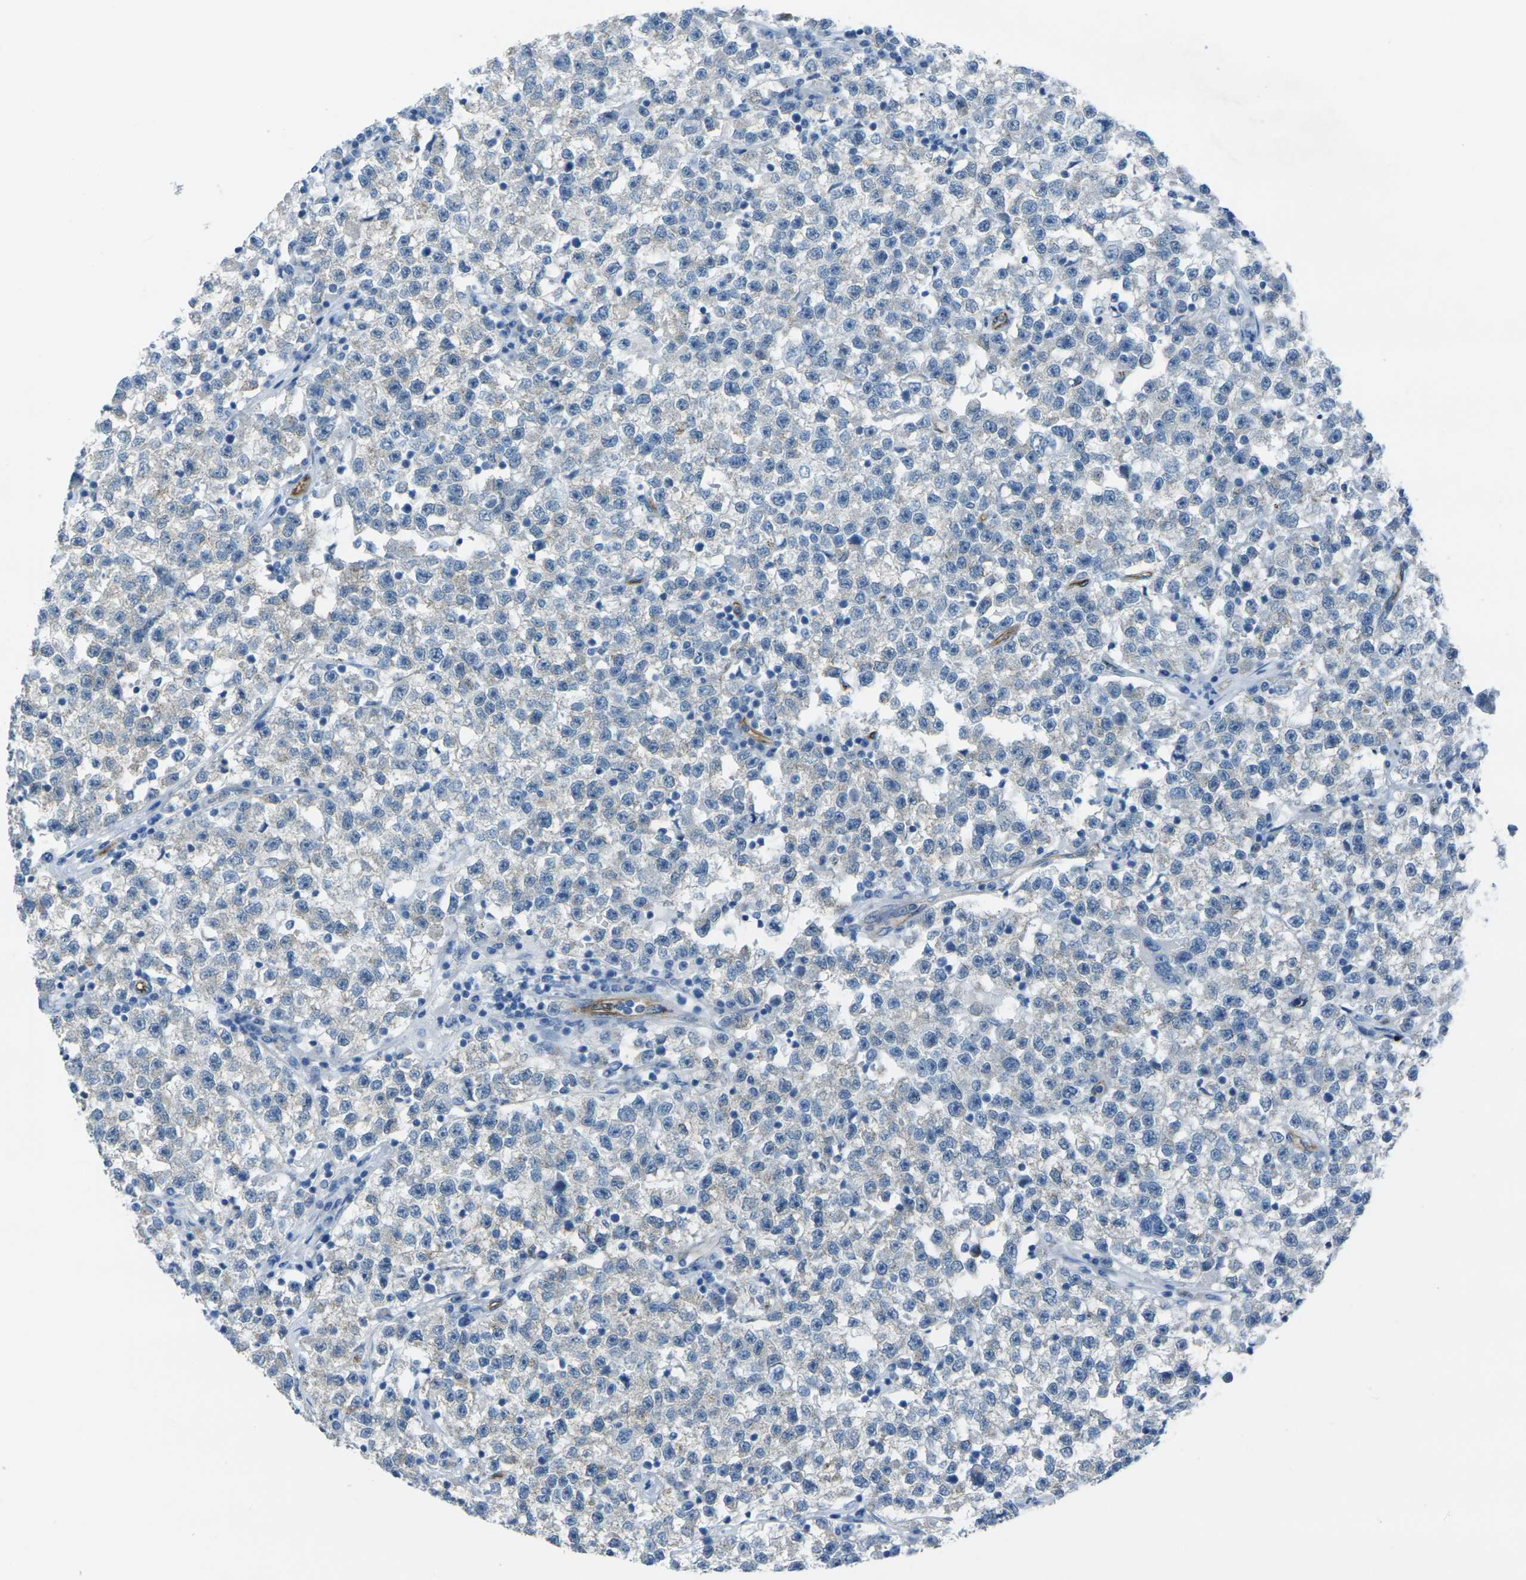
{"staining": {"intensity": "negative", "quantity": "none", "location": "none"}, "tissue": "testis cancer", "cell_type": "Tumor cells", "image_type": "cancer", "snomed": [{"axis": "morphology", "description": "Seminoma, NOS"}, {"axis": "topography", "description": "Testis"}], "caption": "High power microscopy image of an IHC histopathology image of testis seminoma, revealing no significant staining in tumor cells.", "gene": "HSPA12B", "patient": {"sex": "male", "age": 22}}